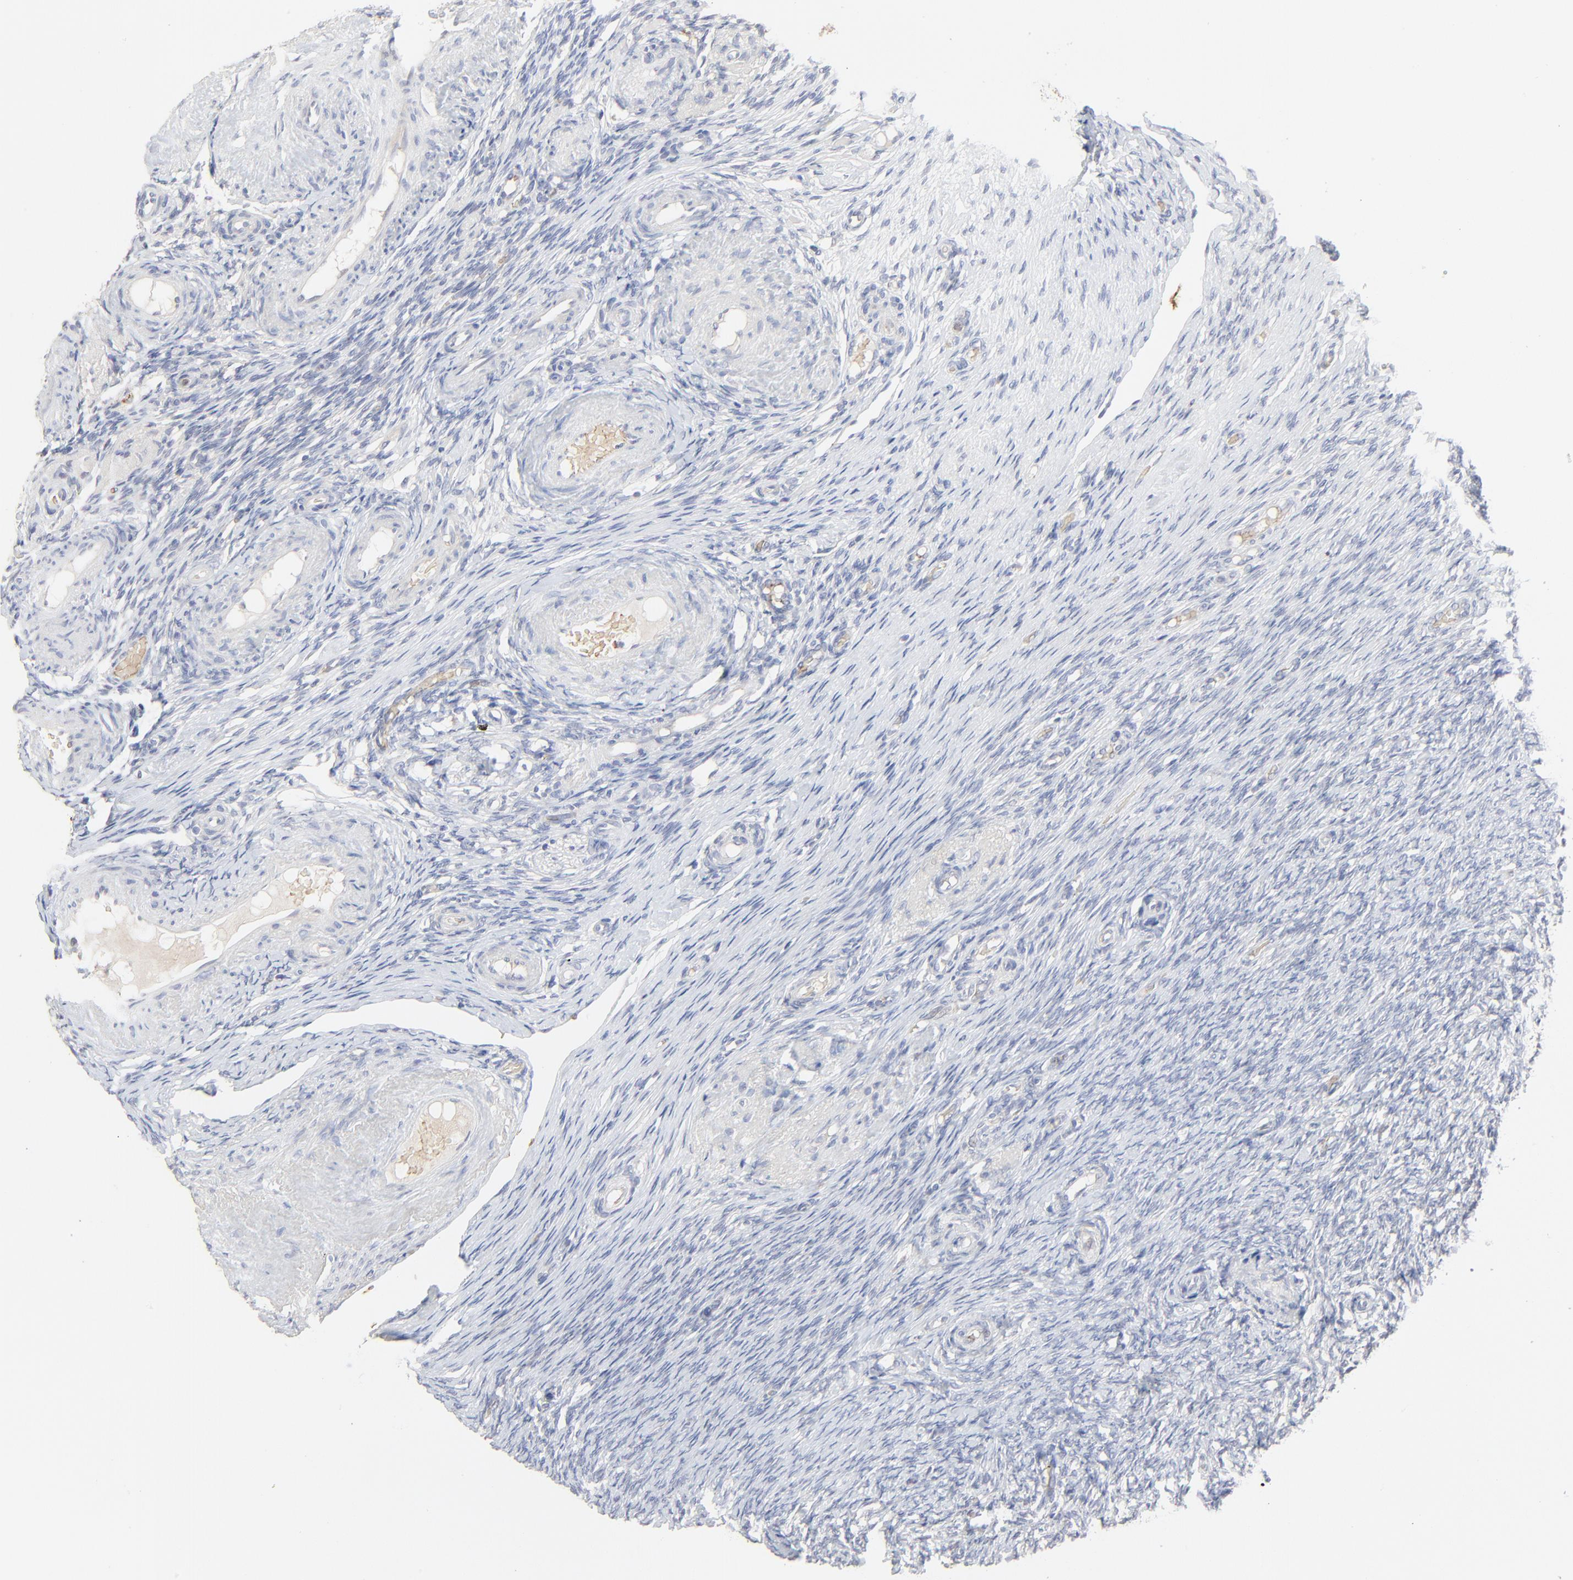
{"staining": {"intensity": "negative", "quantity": "none", "location": "none"}, "tissue": "ovary", "cell_type": "Follicle cells", "image_type": "normal", "snomed": [{"axis": "morphology", "description": "Normal tissue, NOS"}, {"axis": "topography", "description": "Ovary"}], "caption": "Benign ovary was stained to show a protein in brown. There is no significant expression in follicle cells.", "gene": "FANCB", "patient": {"sex": "female", "age": 60}}